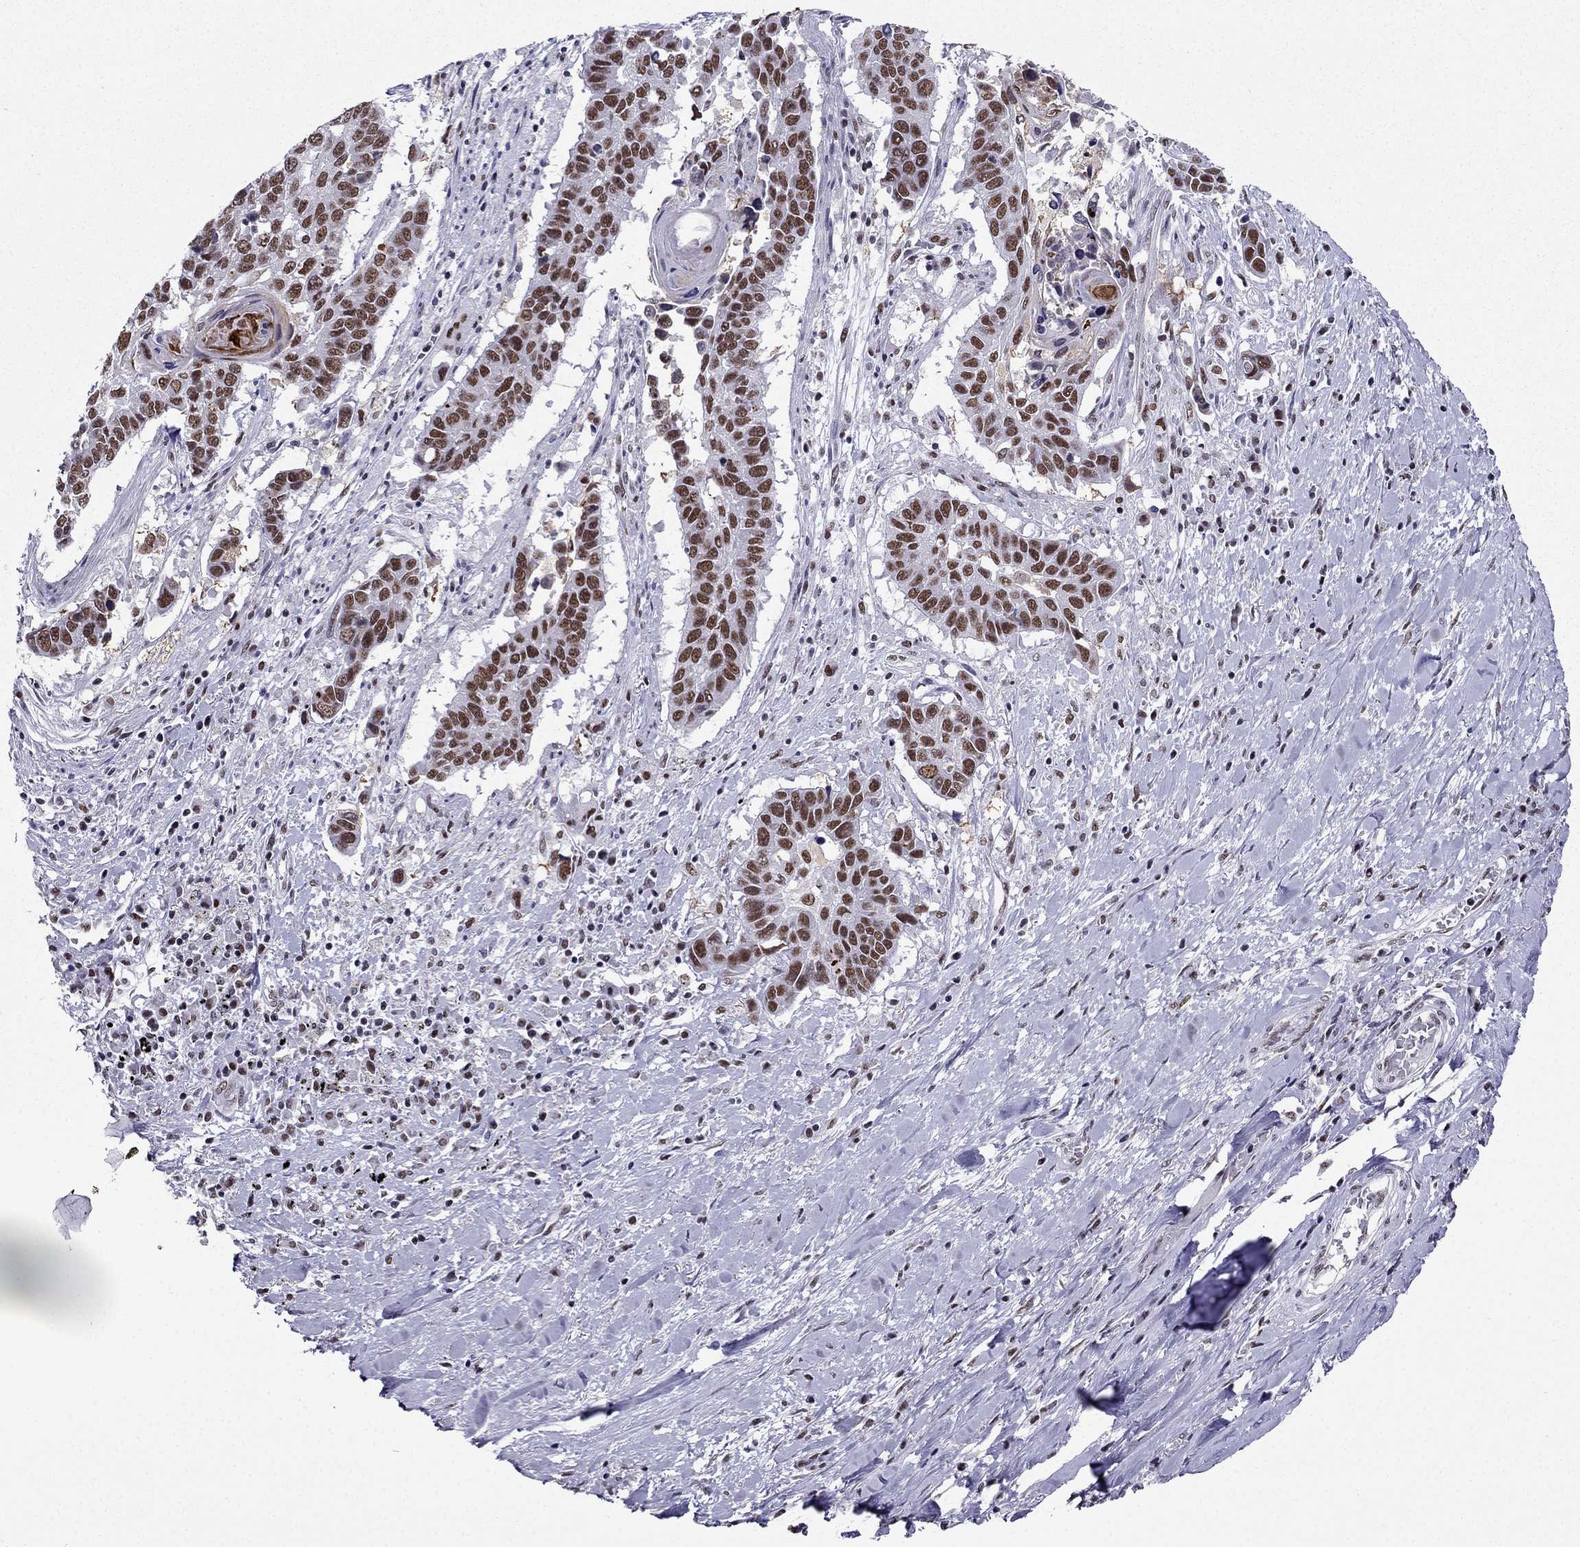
{"staining": {"intensity": "strong", "quantity": ">75%", "location": "nuclear"}, "tissue": "lung cancer", "cell_type": "Tumor cells", "image_type": "cancer", "snomed": [{"axis": "morphology", "description": "Squamous cell carcinoma, NOS"}, {"axis": "topography", "description": "Lung"}], "caption": "This is an image of IHC staining of lung cancer (squamous cell carcinoma), which shows strong staining in the nuclear of tumor cells.", "gene": "ZNF420", "patient": {"sex": "male", "age": 73}}